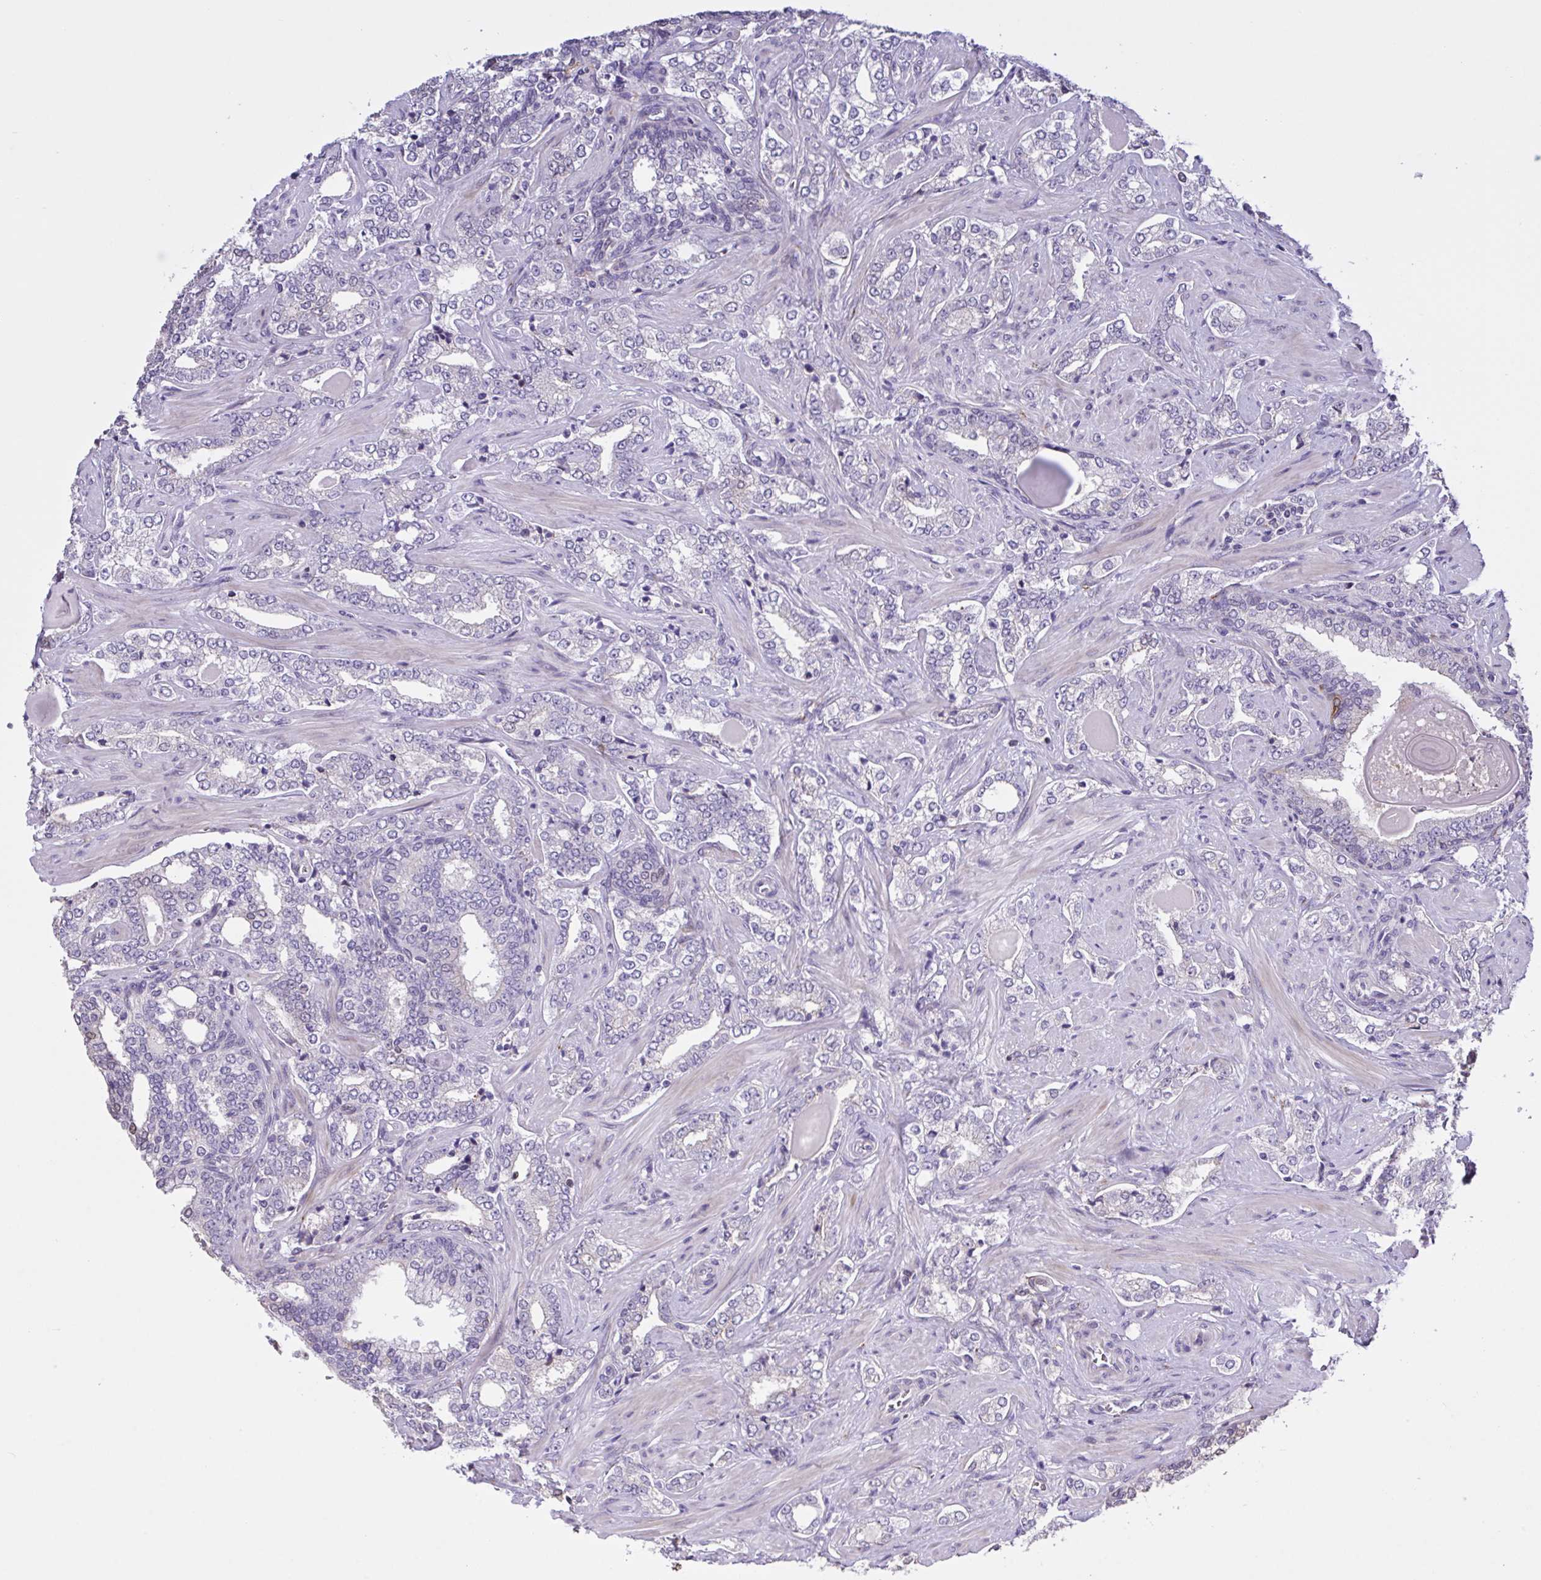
{"staining": {"intensity": "negative", "quantity": "none", "location": "none"}, "tissue": "prostate cancer", "cell_type": "Tumor cells", "image_type": "cancer", "snomed": [{"axis": "morphology", "description": "Adenocarcinoma, High grade"}, {"axis": "topography", "description": "Prostate"}], "caption": "Tumor cells show no significant expression in high-grade adenocarcinoma (prostate). The staining is performed using DAB (3,3'-diaminobenzidine) brown chromogen with nuclei counter-stained in using hematoxylin.", "gene": "MRGPRX2", "patient": {"sex": "male", "age": 60}}